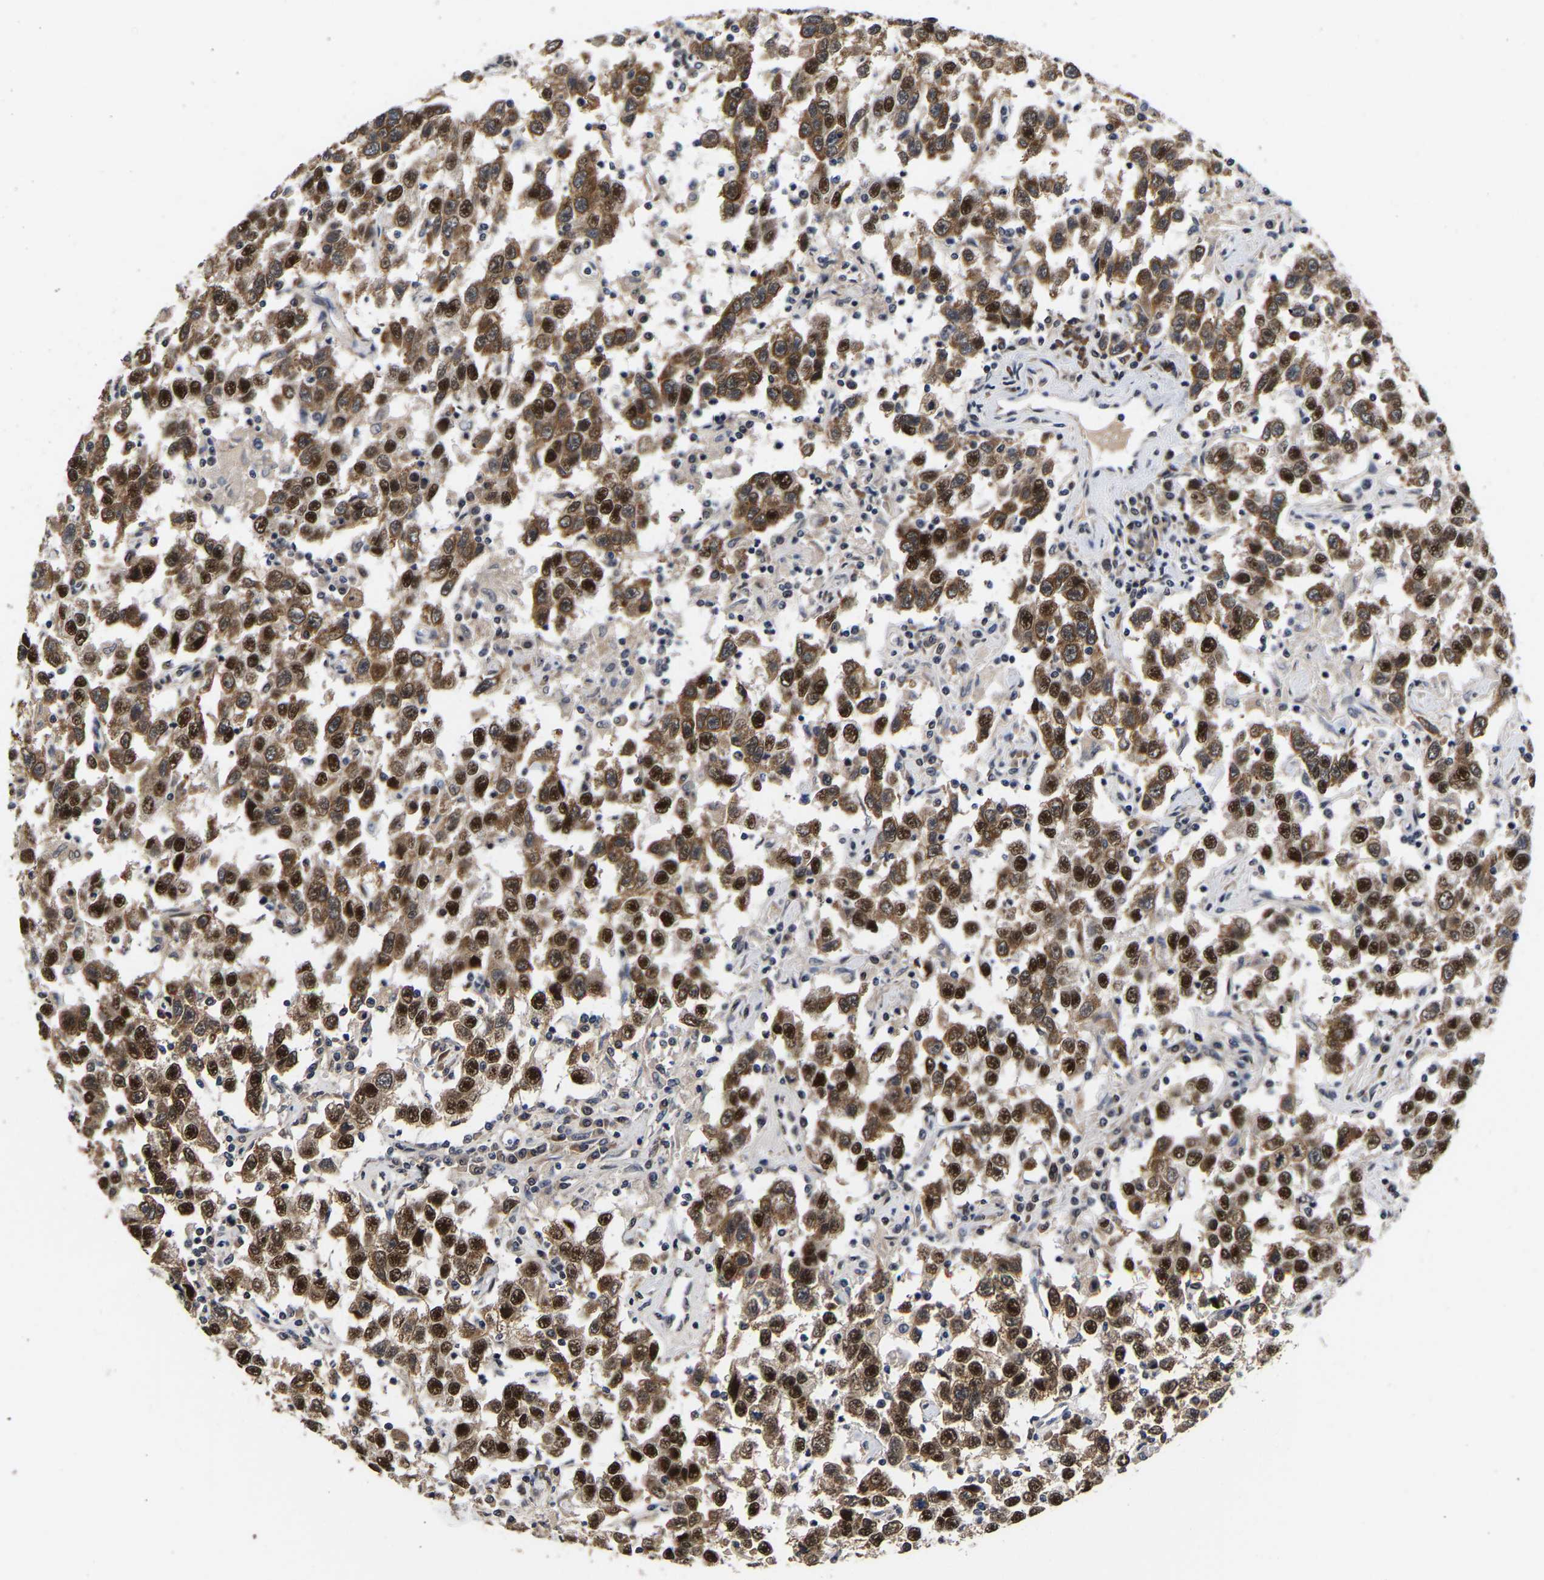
{"staining": {"intensity": "strong", "quantity": ">75%", "location": "cytoplasmic/membranous,nuclear"}, "tissue": "testis cancer", "cell_type": "Tumor cells", "image_type": "cancer", "snomed": [{"axis": "morphology", "description": "Seminoma, NOS"}, {"axis": "topography", "description": "Testis"}], "caption": "Protein expression analysis of human seminoma (testis) reveals strong cytoplasmic/membranous and nuclear positivity in about >75% of tumor cells.", "gene": "METTL16", "patient": {"sex": "male", "age": 41}}